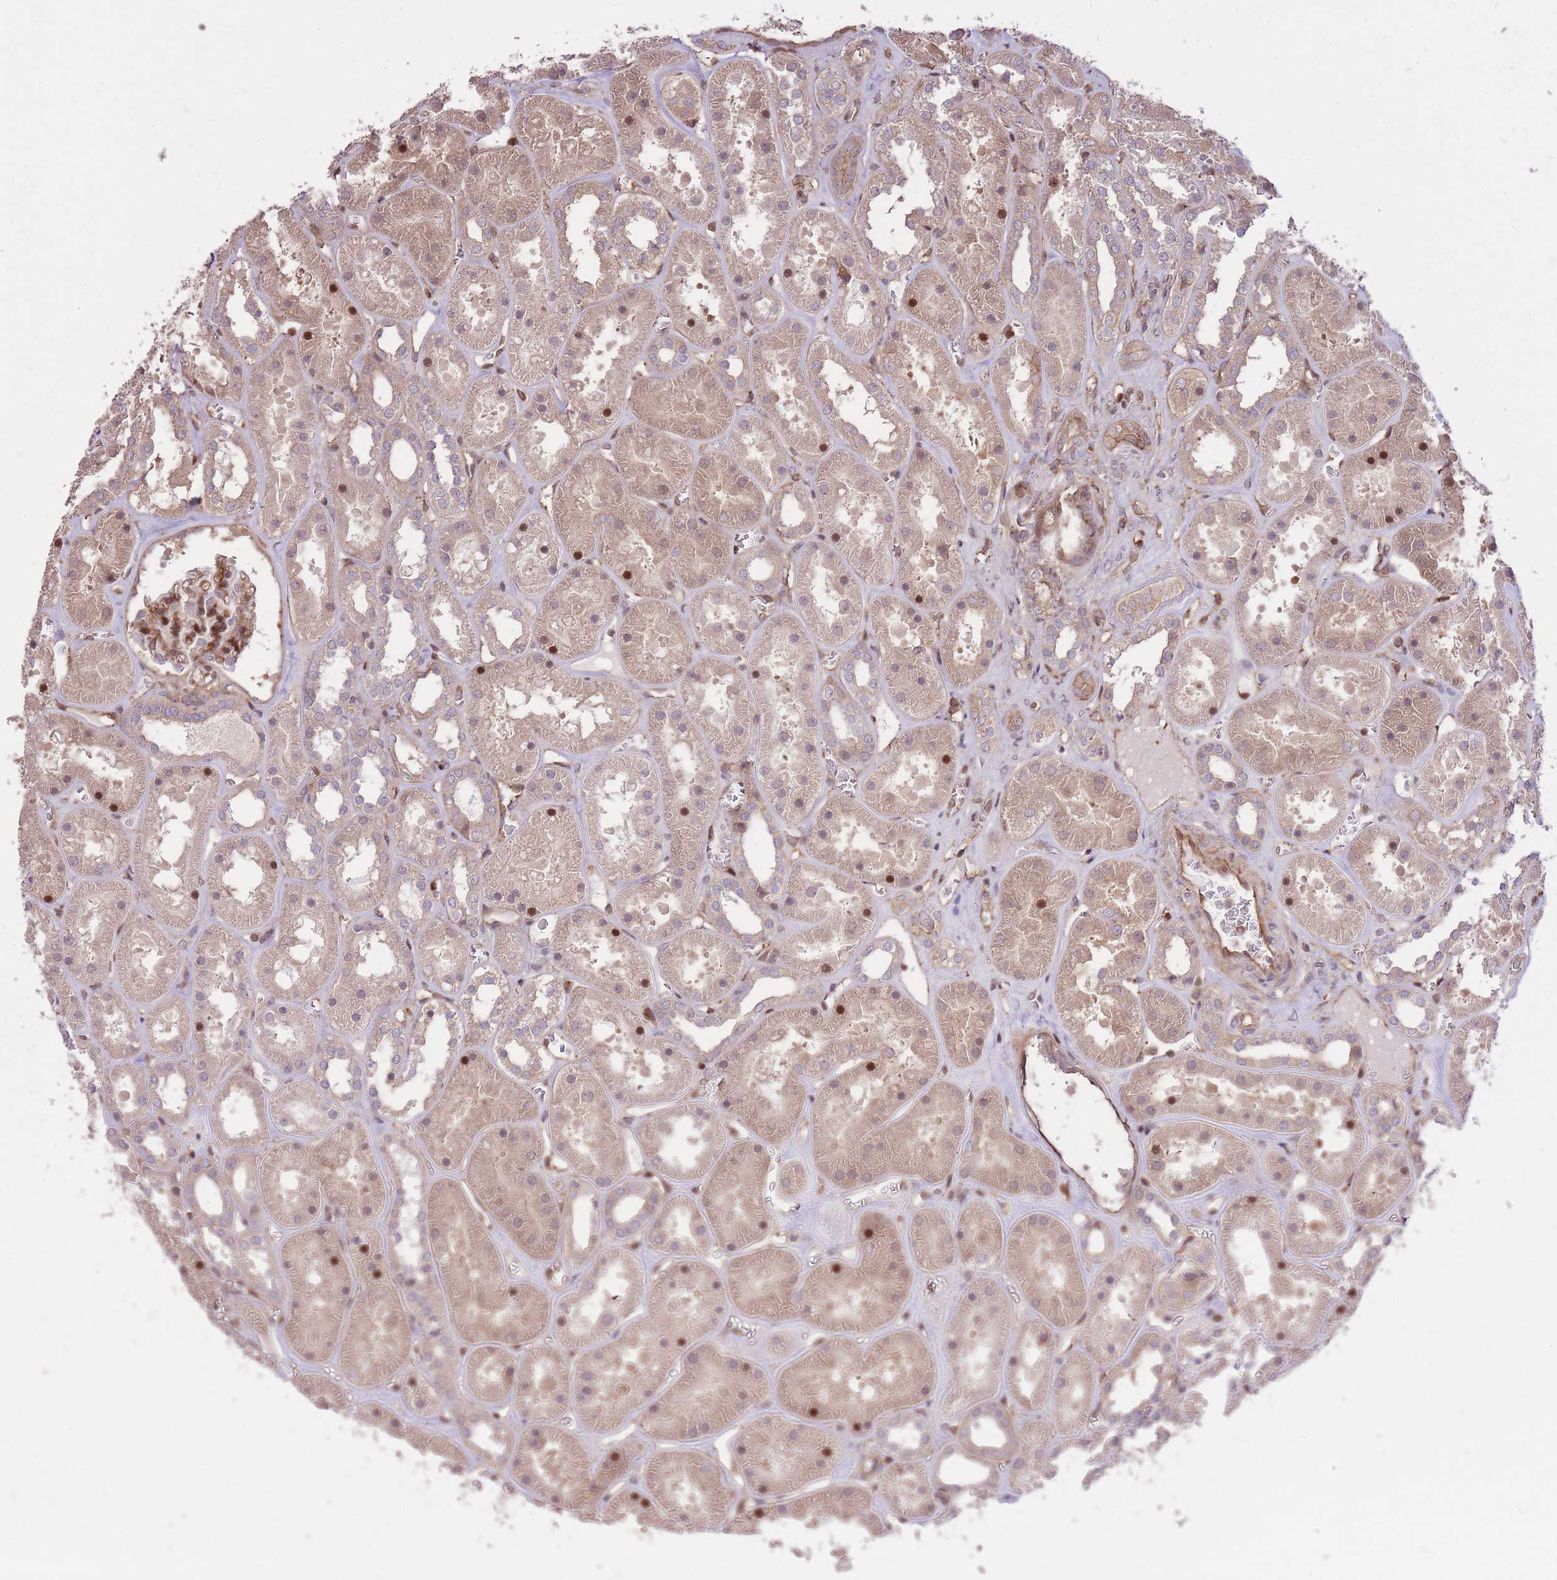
{"staining": {"intensity": "moderate", "quantity": ">75%", "location": "cytoplasmic/membranous"}, "tissue": "kidney", "cell_type": "Cells in glomeruli", "image_type": "normal", "snomed": [{"axis": "morphology", "description": "Normal tissue, NOS"}, {"axis": "topography", "description": "Kidney"}], "caption": "Immunohistochemistry (IHC) staining of normal kidney, which exhibits medium levels of moderate cytoplasmic/membranous positivity in about >75% of cells in glomeruli indicating moderate cytoplasmic/membranous protein positivity. The staining was performed using DAB (3,3'-diaminobenzidine) (brown) for protein detection and nuclei were counterstained in hematoxylin (blue).", "gene": "PLD1", "patient": {"sex": "female", "age": 41}}